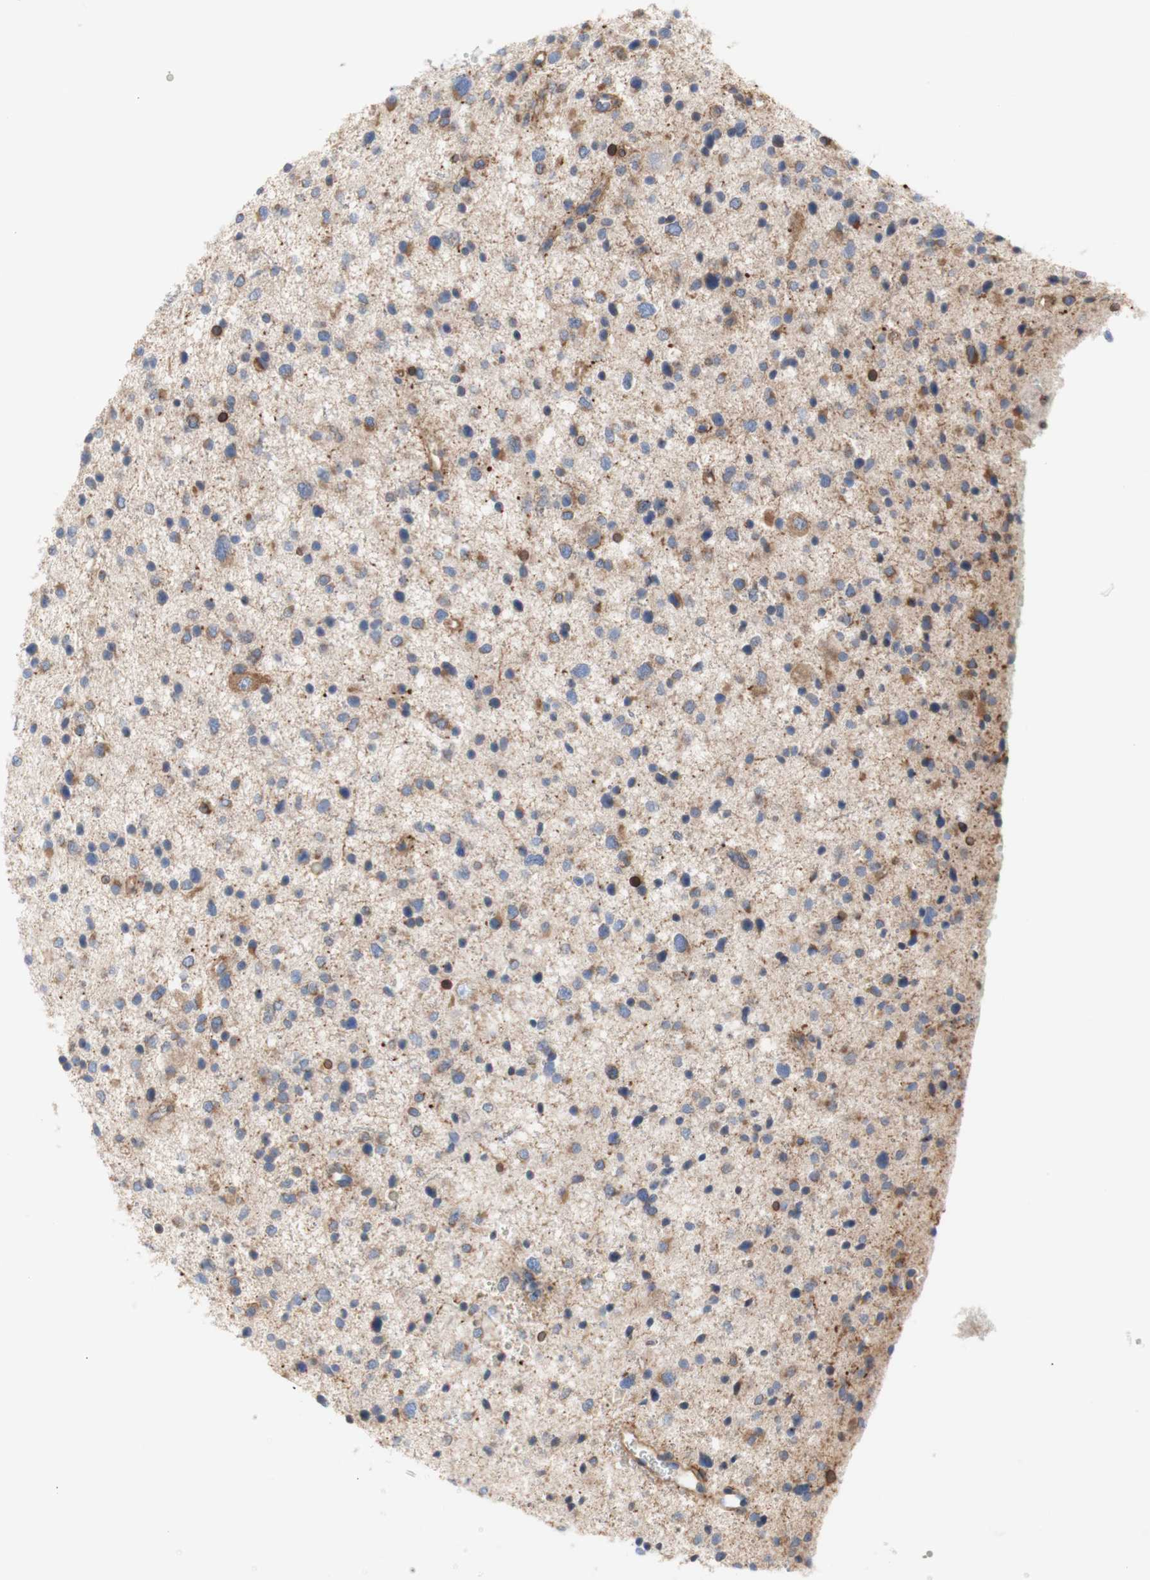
{"staining": {"intensity": "moderate", "quantity": "<25%", "location": "cytoplasmic/membranous"}, "tissue": "glioma", "cell_type": "Tumor cells", "image_type": "cancer", "snomed": [{"axis": "morphology", "description": "Glioma, malignant, Low grade"}, {"axis": "topography", "description": "Brain"}], "caption": "A brown stain shows moderate cytoplasmic/membranous expression of a protein in human glioma tumor cells. Using DAB (3,3'-diaminobenzidine) (brown) and hematoxylin (blue) stains, captured at high magnification using brightfield microscopy.", "gene": "ERLIN1", "patient": {"sex": "female", "age": 37}}